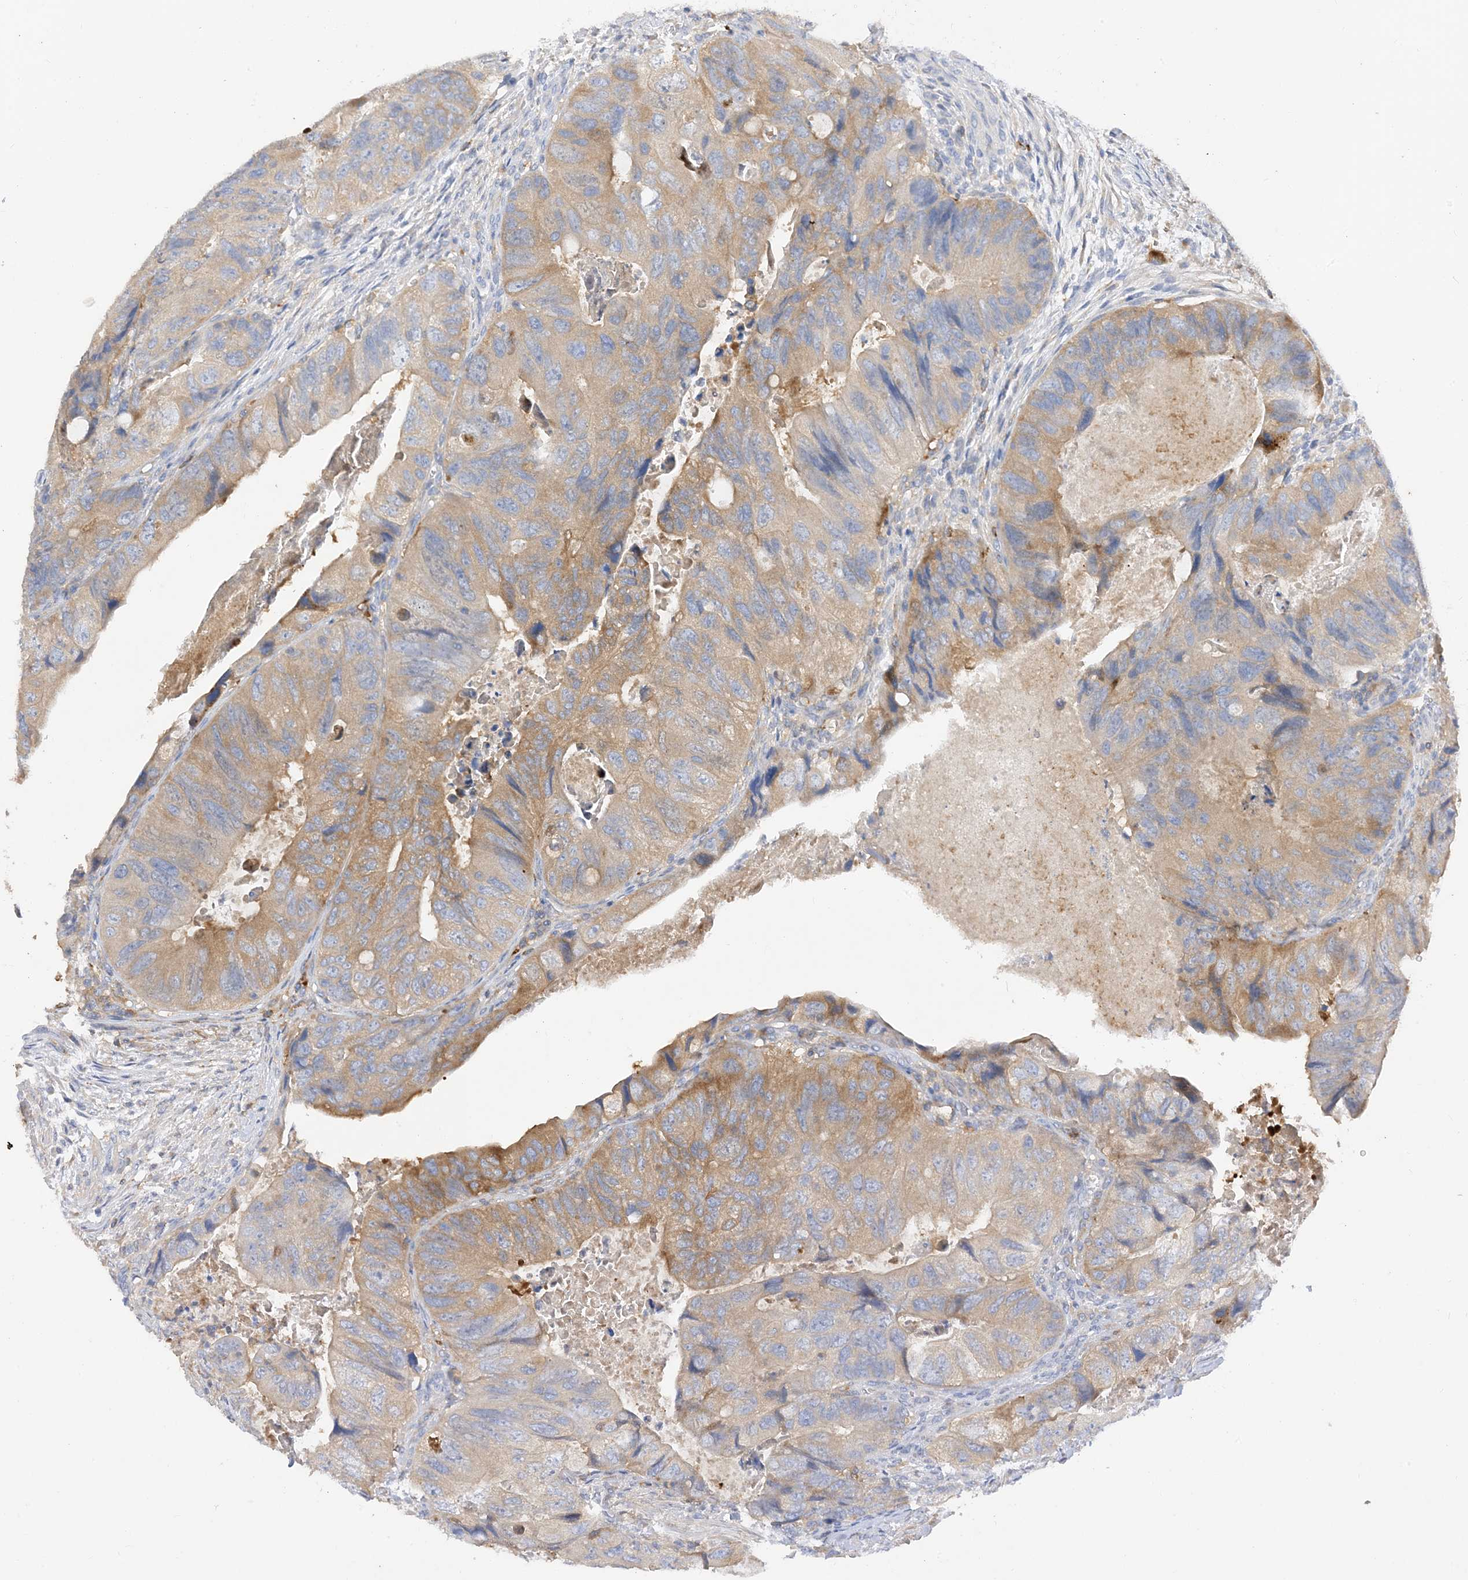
{"staining": {"intensity": "moderate", "quantity": "25%-75%", "location": "cytoplasmic/membranous"}, "tissue": "colorectal cancer", "cell_type": "Tumor cells", "image_type": "cancer", "snomed": [{"axis": "morphology", "description": "Adenocarcinoma, NOS"}, {"axis": "topography", "description": "Rectum"}], "caption": "A brown stain highlights moderate cytoplasmic/membranous positivity of a protein in colorectal cancer (adenocarcinoma) tumor cells.", "gene": "ARV1", "patient": {"sex": "male", "age": 63}}